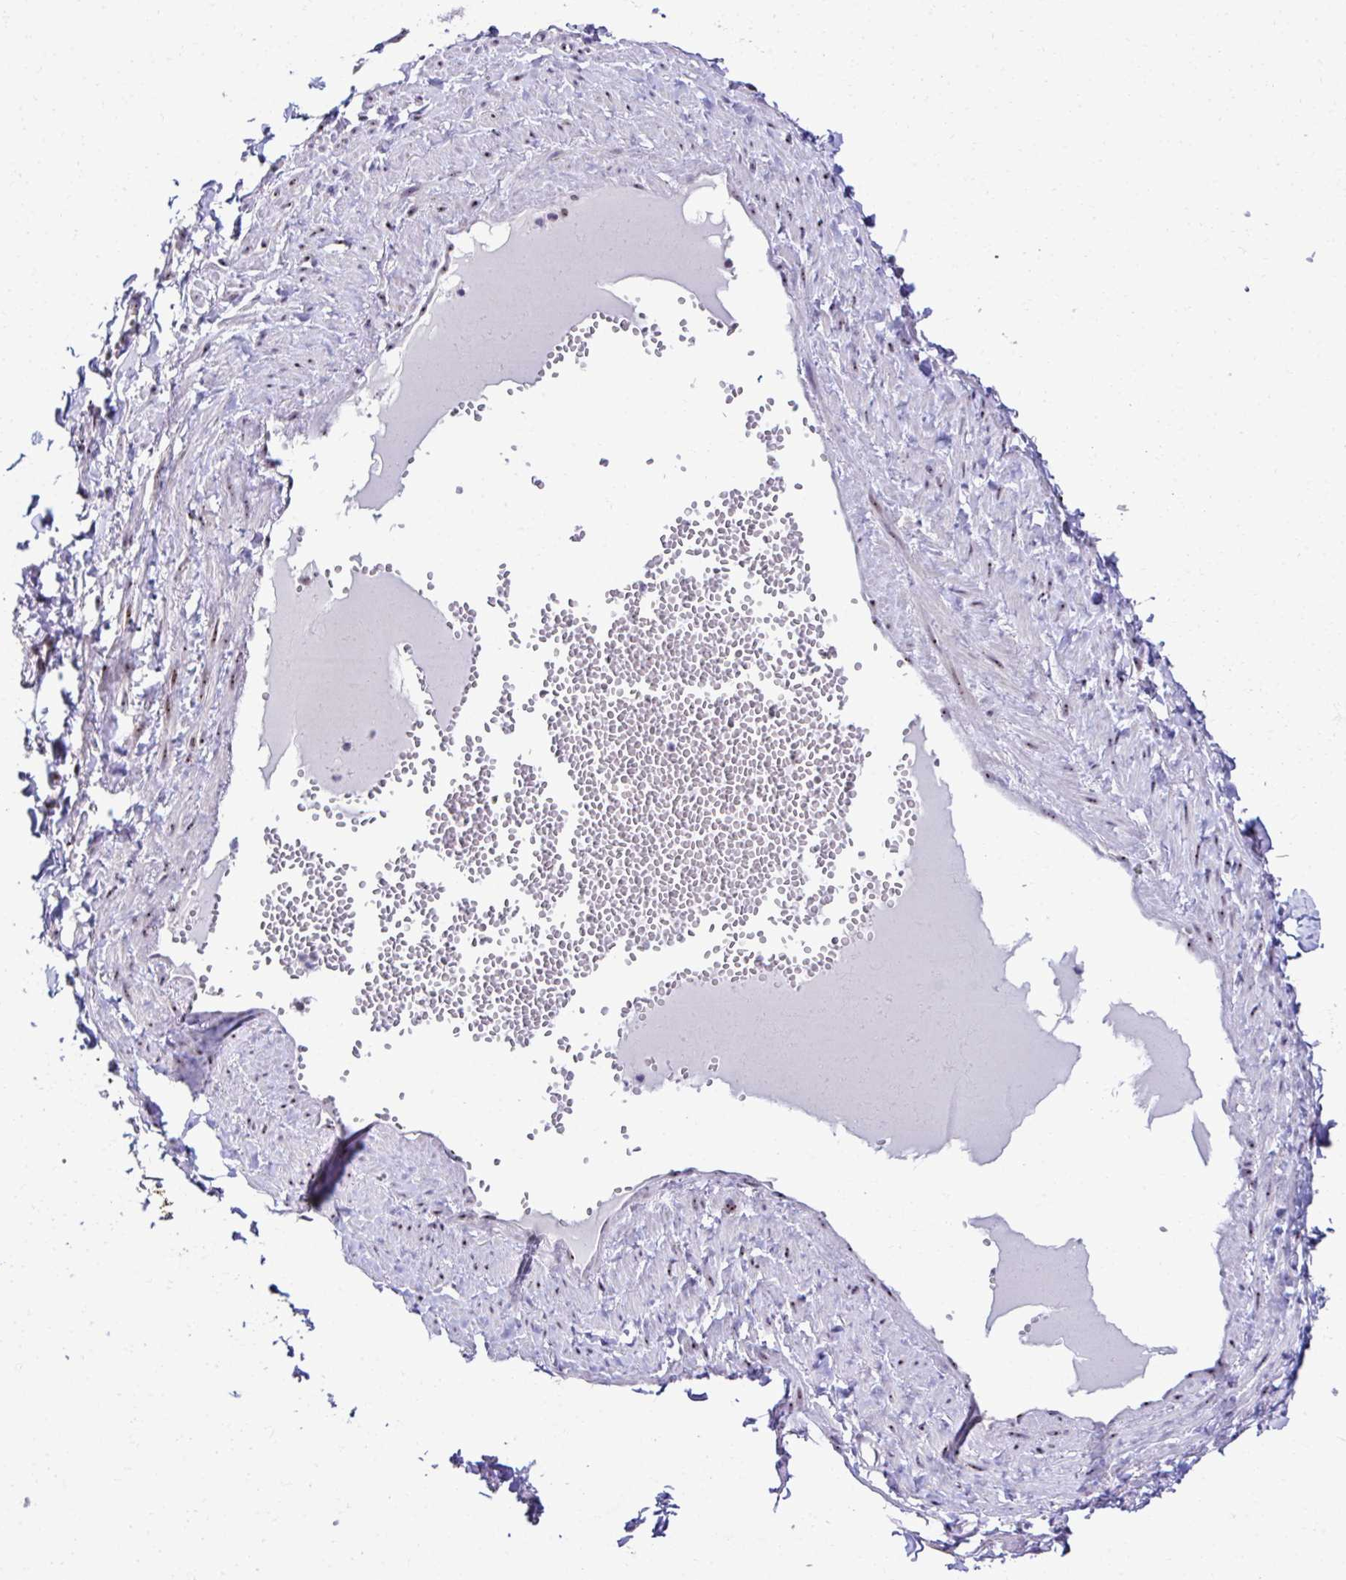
{"staining": {"intensity": "moderate", "quantity": "<25%", "location": "nuclear"}, "tissue": "soft tissue", "cell_type": "Fibroblasts", "image_type": "normal", "snomed": [{"axis": "morphology", "description": "Normal tissue, NOS"}, {"axis": "topography", "description": "Vulva"}, {"axis": "topography", "description": "Peripheral nerve tissue"}], "caption": "DAB immunohistochemical staining of benign soft tissue demonstrates moderate nuclear protein staining in about <25% of fibroblasts. (brown staining indicates protein expression, while blue staining denotes nuclei).", "gene": "CEP72", "patient": {"sex": "female", "age": 66}}